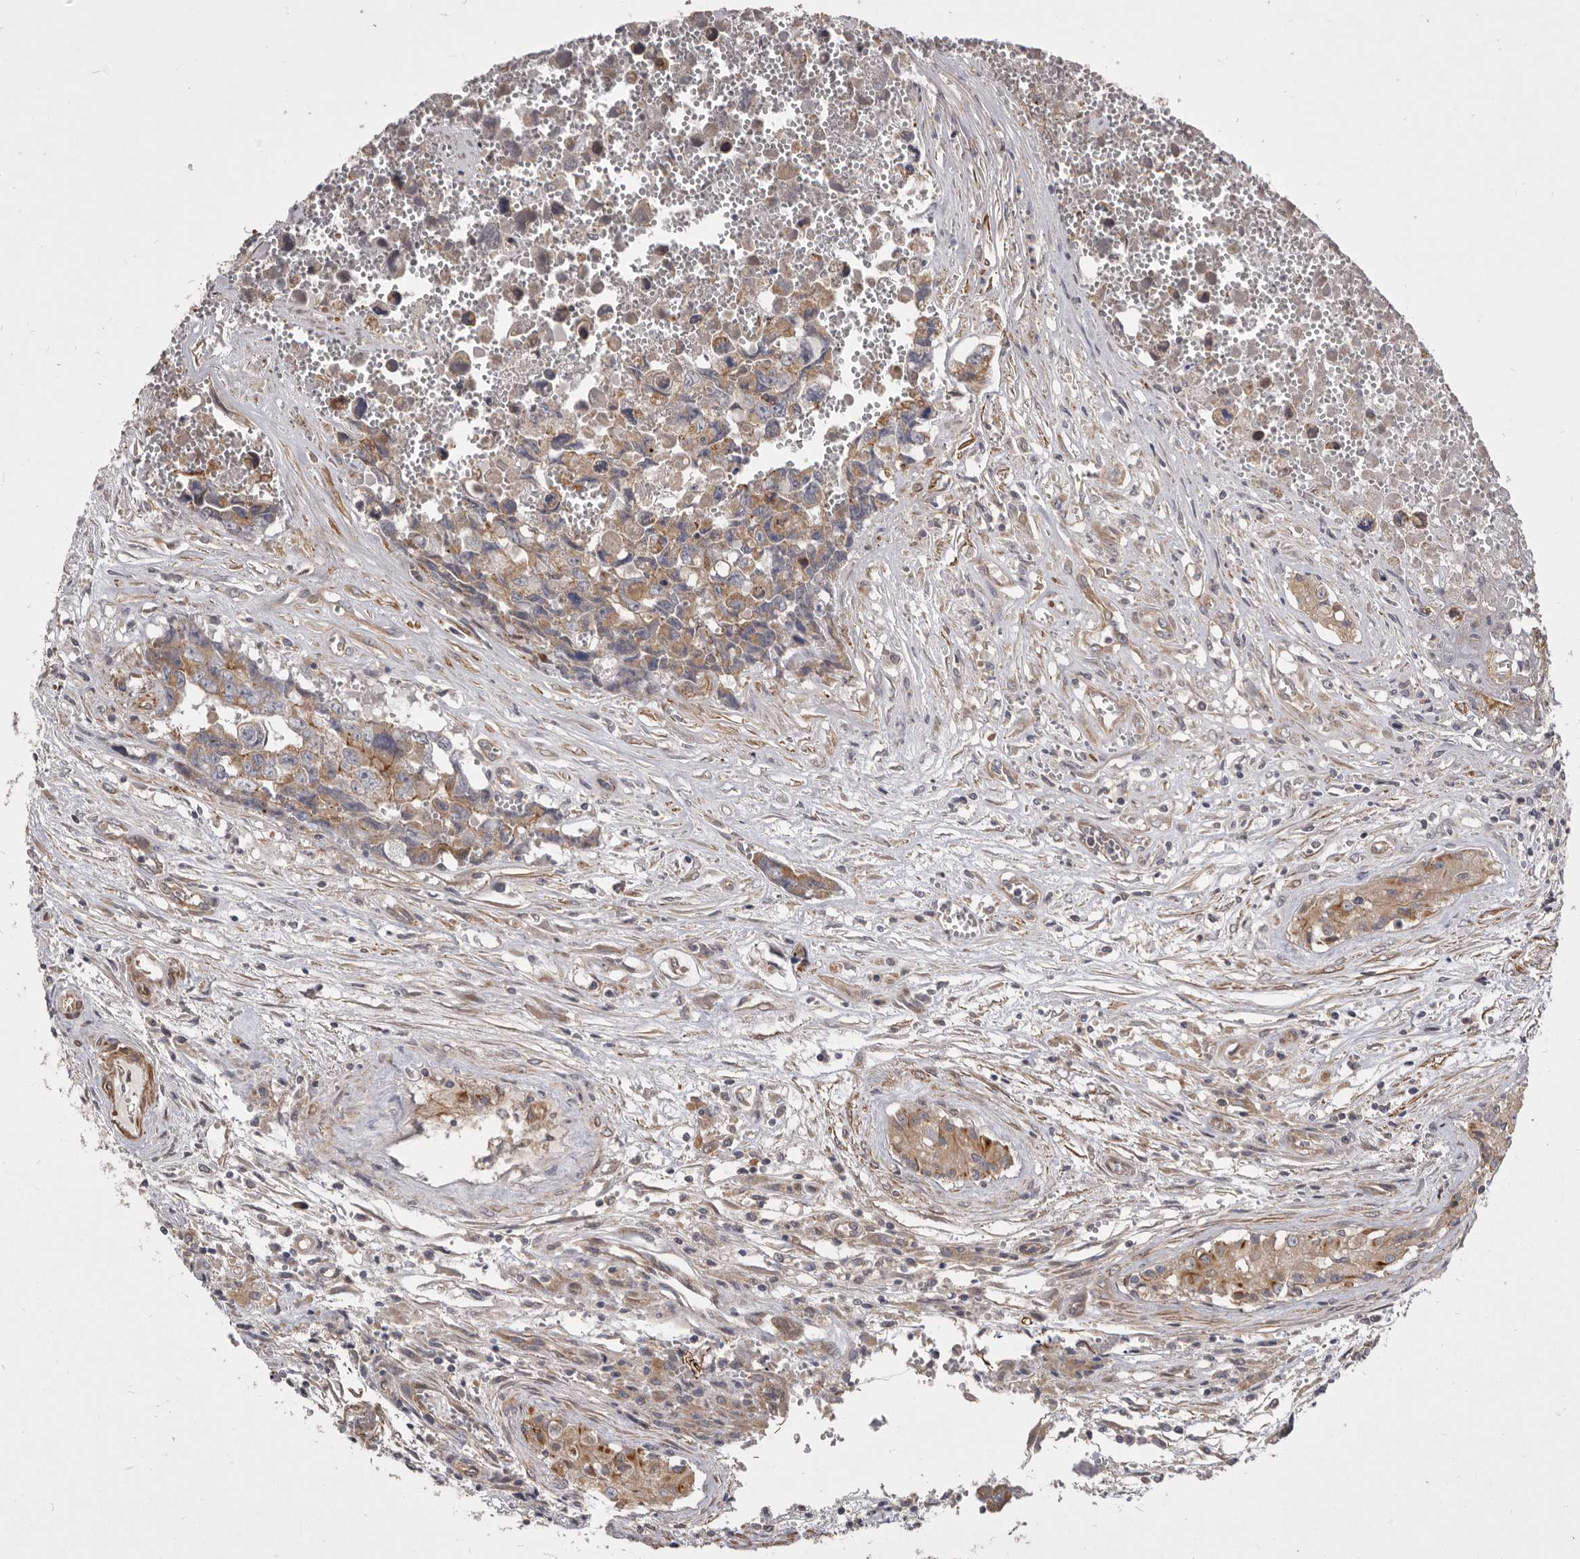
{"staining": {"intensity": "weak", "quantity": "25%-75%", "location": "cytoplasmic/membranous"}, "tissue": "testis cancer", "cell_type": "Tumor cells", "image_type": "cancer", "snomed": [{"axis": "morphology", "description": "Carcinoma, Embryonal, NOS"}, {"axis": "topography", "description": "Testis"}], "caption": "Tumor cells exhibit low levels of weak cytoplasmic/membranous positivity in about 25%-75% of cells in testis embryonal carcinoma. (Stains: DAB in brown, nuclei in blue, Microscopy: brightfield microscopy at high magnification).", "gene": "VPS45", "patient": {"sex": "male", "age": 31}}